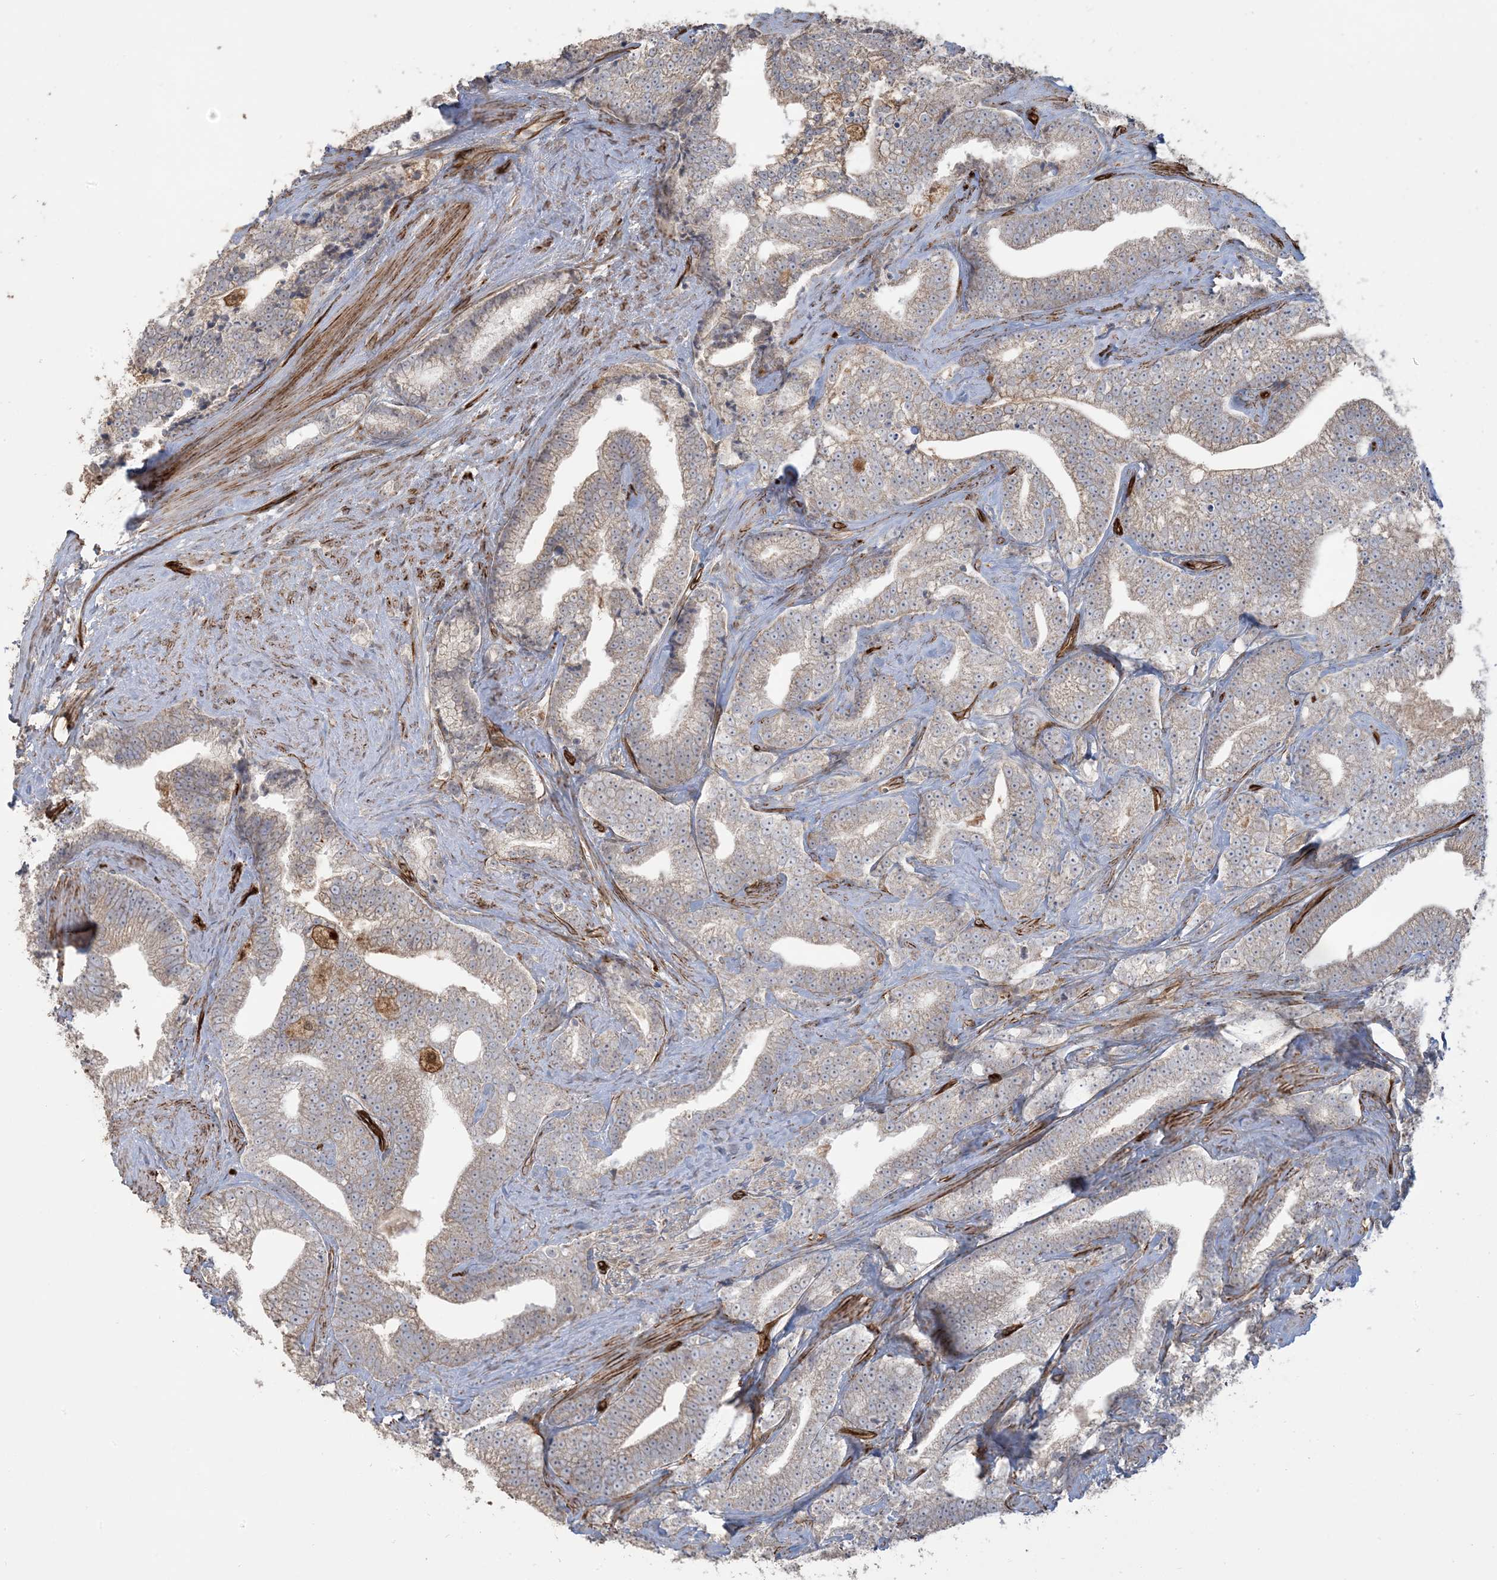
{"staining": {"intensity": "weak", "quantity": ">75%", "location": "cytoplasmic/membranous"}, "tissue": "prostate cancer", "cell_type": "Tumor cells", "image_type": "cancer", "snomed": [{"axis": "morphology", "description": "Adenocarcinoma, High grade"}, {"axis": "topography", "description": "Prostate and seminal vesicle, NOS"}], "caption": "Prostate cancer (high-grade adenocarcinoma) tissue reveals weak cytoplasmic/membranous positivity in about >75% of tumor cells", "gene": "AGA", "patient": {"sex": "male", "age": 67}}